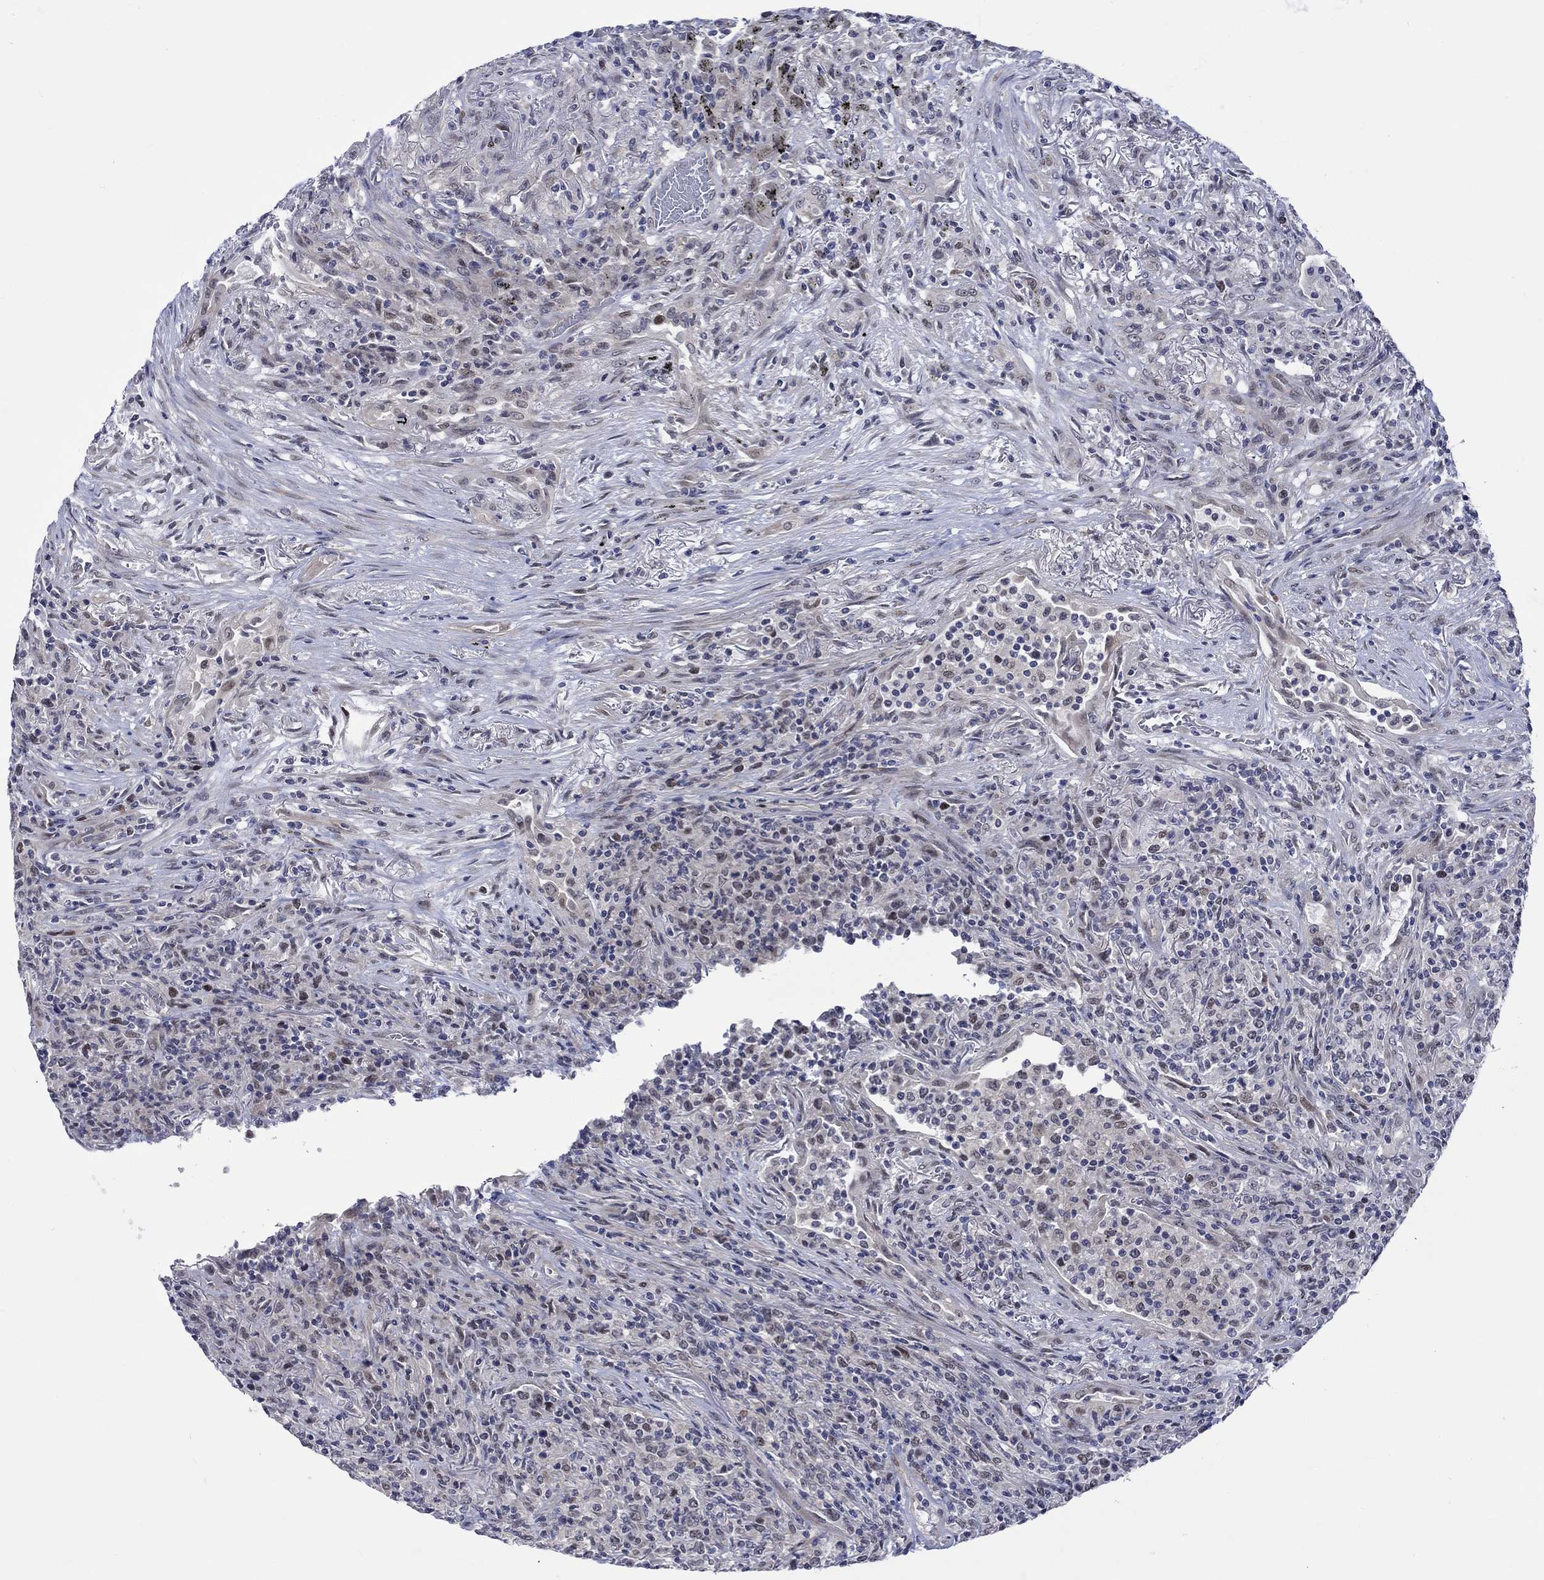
{"staining": {"intensity": "moderate", "quantity": "<25%", "location": "nuclear"}, "tissue": "lymphoma", "cell_type": "Tumor cells", "image_type": "cancer", "snomed": [{"axis": "morphology", "description": "Malignant lymphoma, non-Hodgkin's type, High grade"}, {"axis": "topography", "description": "Lung"}], "caption": "Immunohistochemical staining of malignant lymphoma, non-Hodgkin's type (high-grade) displays low levels of moderate nuclear positivity in approximately <25% of tumor cells.", "gene": "E2F8", "patient": {"sex": "male", "age": 79}}